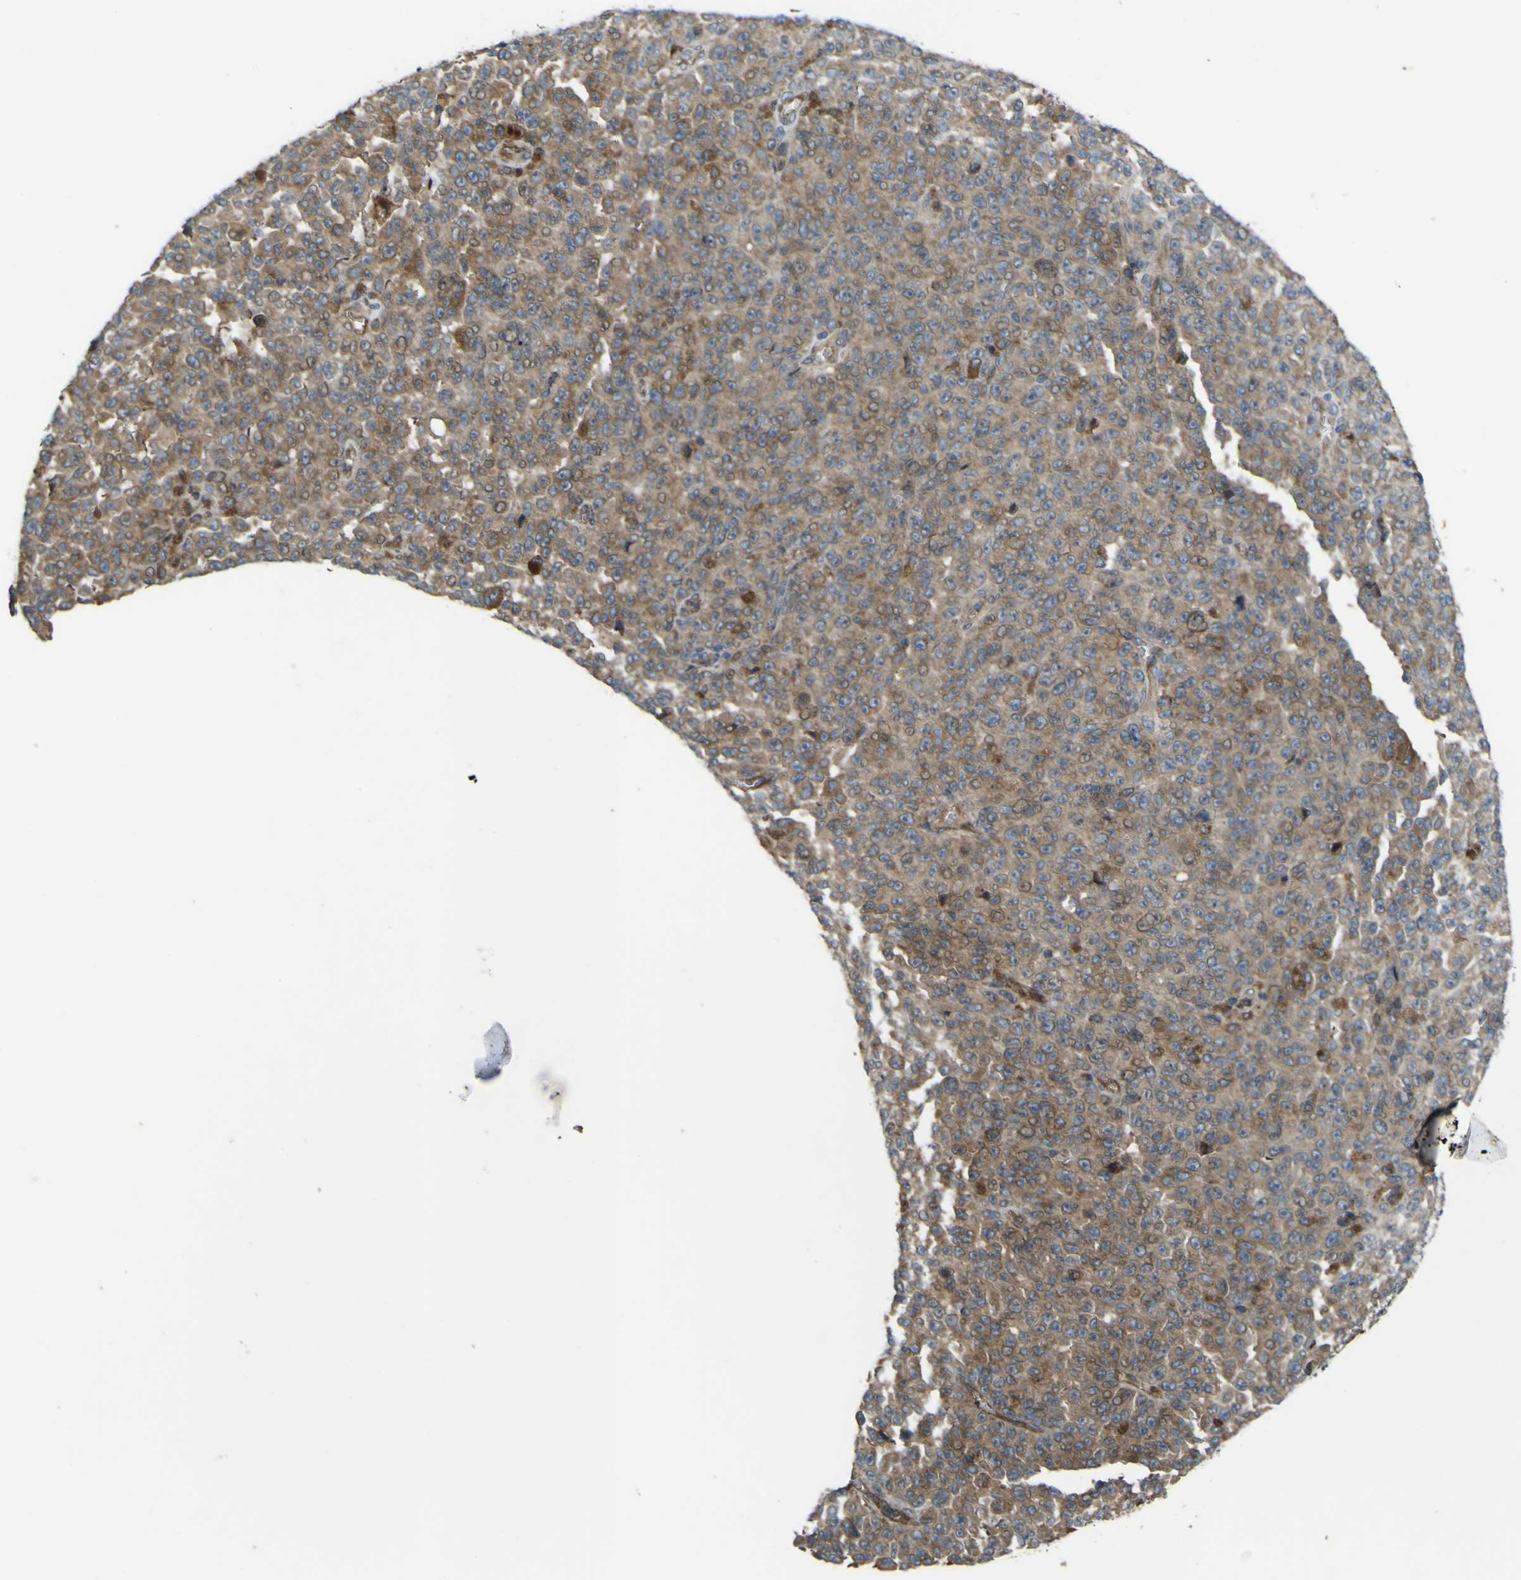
{"staining": {"intensity": "weak", "quantity": ">75%", "location": "cytoplasmic/membranous"}, "tissue": "melanoma", "cell_type": "Tumor cells", "image_type": "cancer", "snomed": [{"axis": "morphology", "description": "Malignant melanoma, NOS"}, {"axis": "topography", "description": "Skin"}], "caption": "Brown immunohistochemical staining in human malignant melanoma exhibits weak cytoplasmic/membranous expression in about >75% of tumor cells. (DAB (3,3'-diaminobenzidine) IHC, brown staining for protein, blue staining for nuclei).", "gene": "FBXO30", "patient": {"sex": "female", "age": 82}}